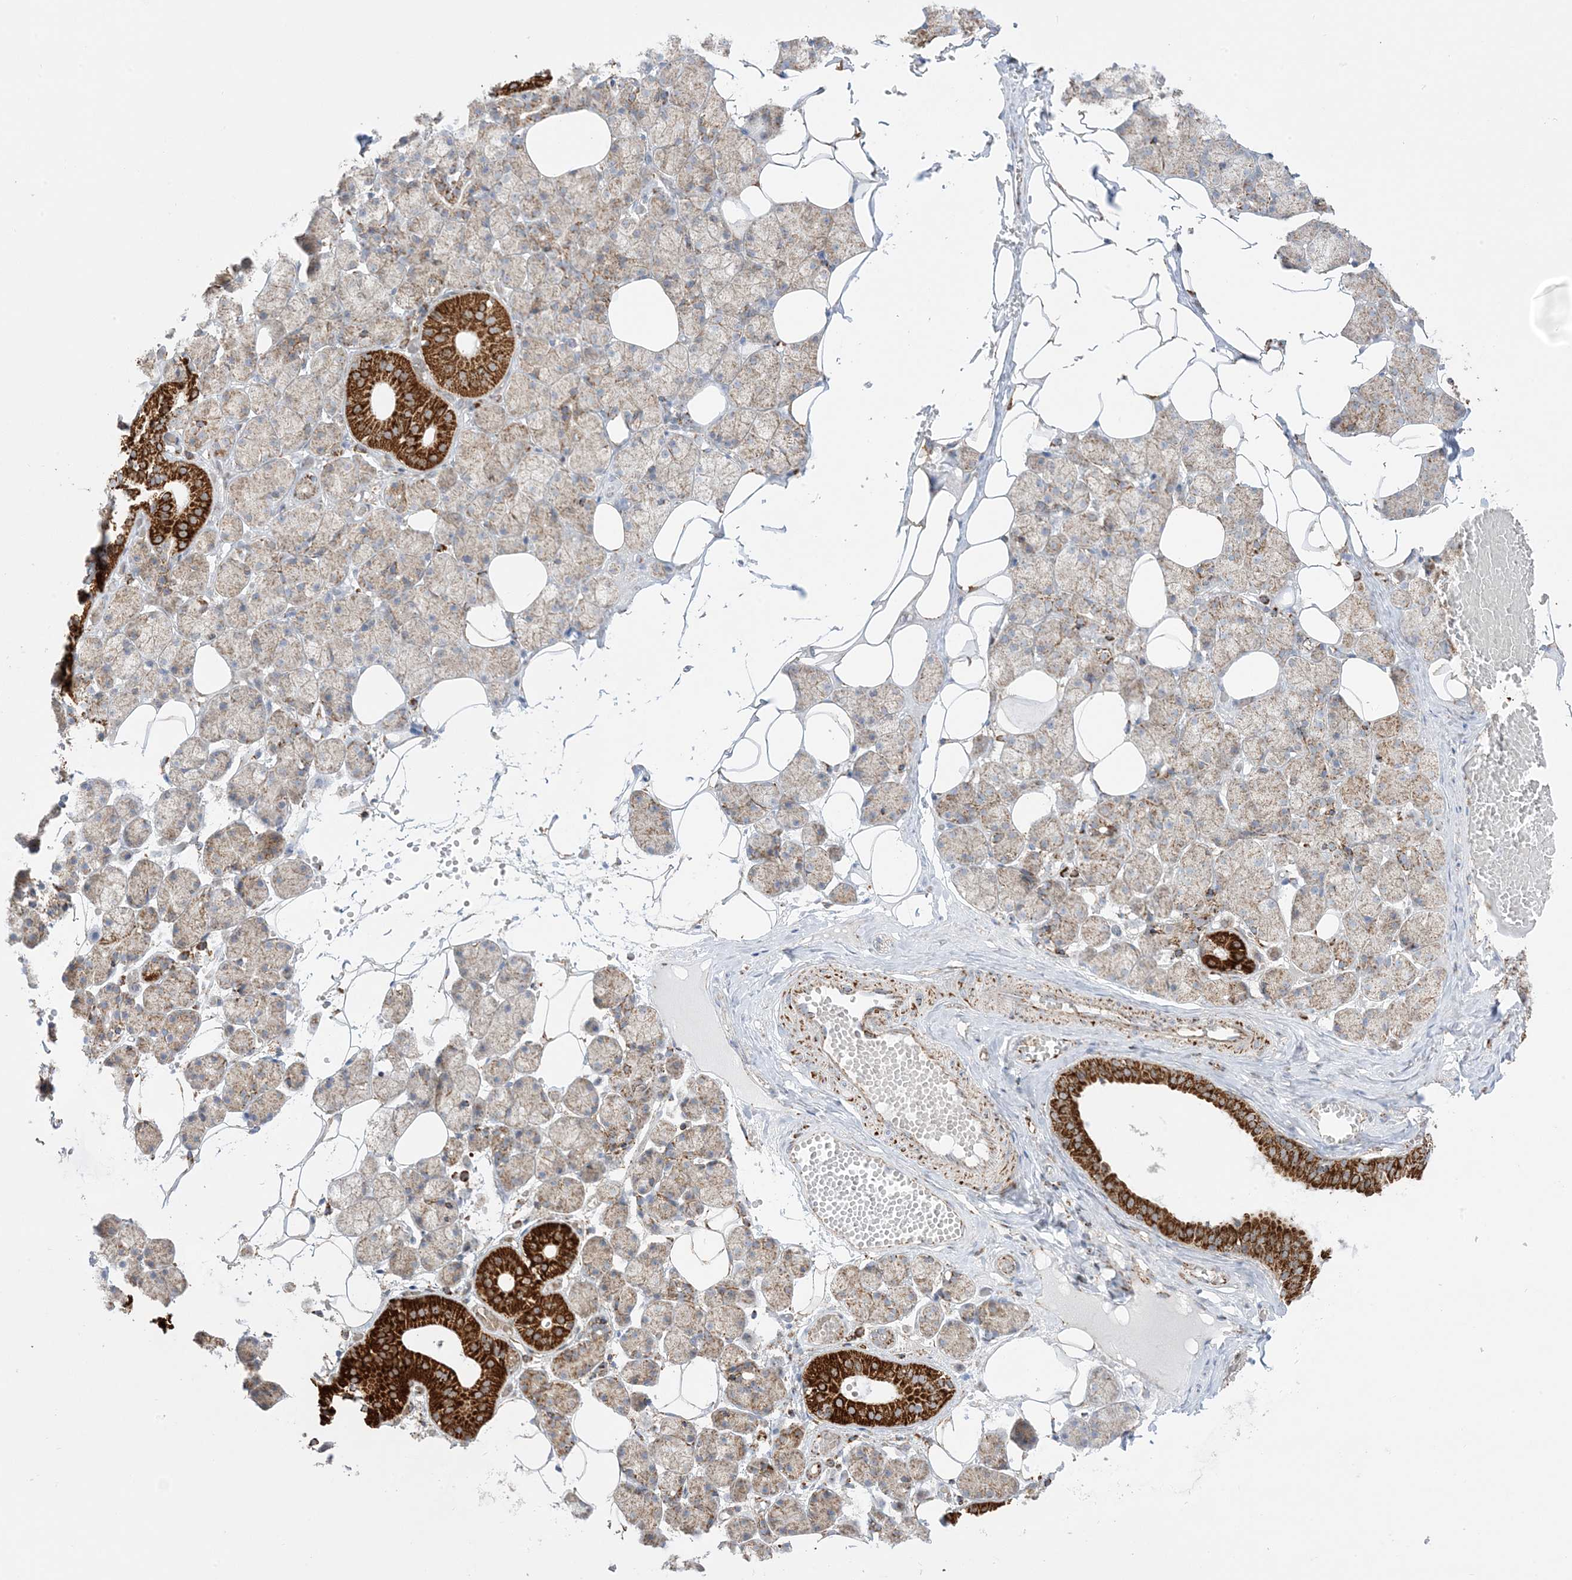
{"staining": {"intensity": "strong", "quantity": "25%-75%", "location": "cytoplasmic/membranous"}, "tissue": "salivary gland", "cell_type": "Glandular cells", "image_type": "normal", "snomed": [{"axis": "morphology", "description": "Normal tissue, NOS"}, {"axis": "topography", "description": "Salivary gland"}], "caption": "Immunohistochemistry (IHC) (DAB) staining of normal human salivary gland reveals strong cytoplasmic/membranous protein positivity in about 25%-75% of glandular cells. (DAB (3,3'-diaminobenzidine) = brown stain, brightfield microscopy at high magnification).", "gene": "MRPS36", "patient": {"sex": "female", "age": 33}}